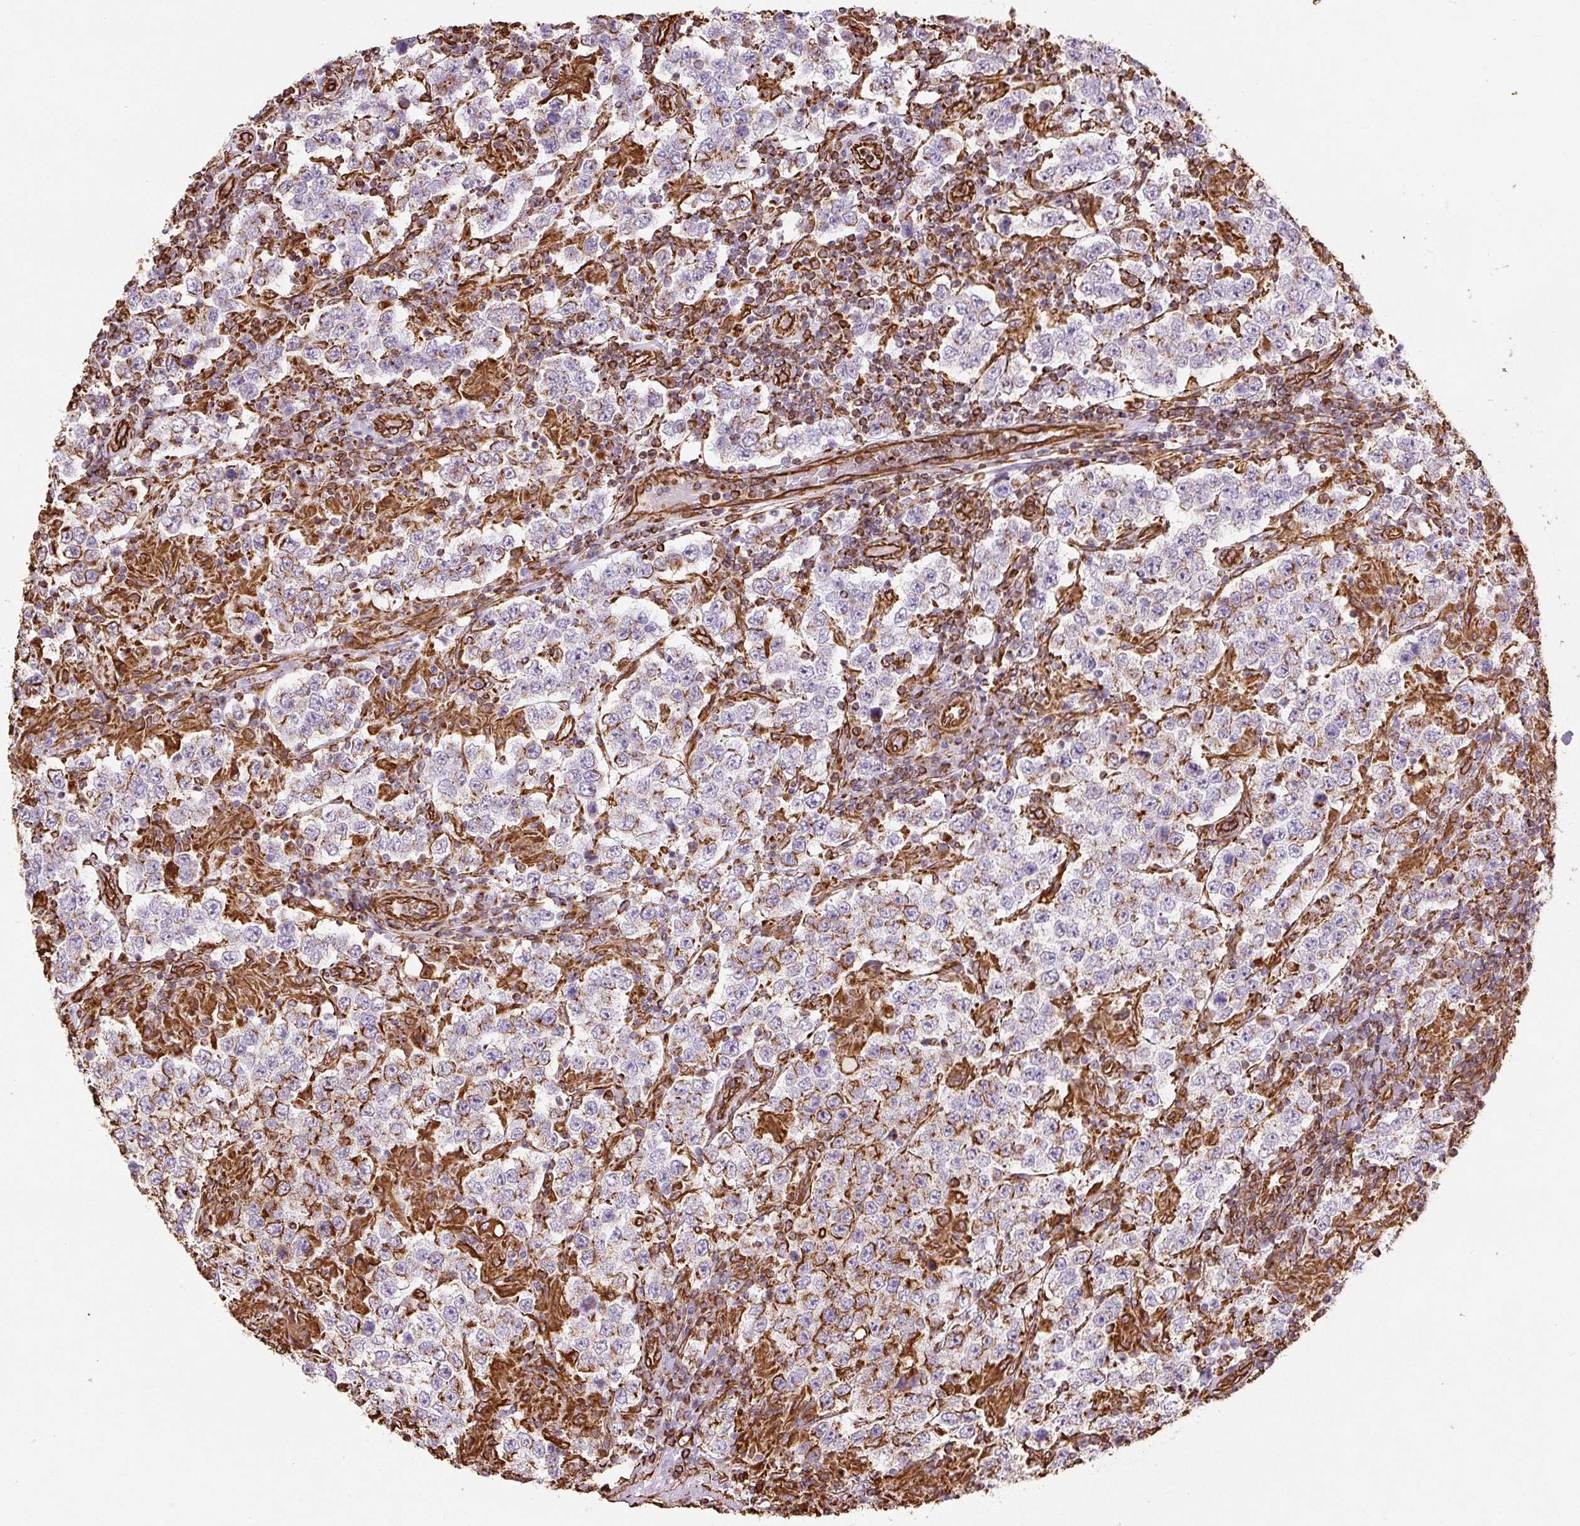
{"staining": {"intensity": "negative", "quantity": "none", "location": "none"}, "tissue": "testis cancer", "cell_type": "Tumor cells", "image_type": "cancer", "snomed": [{"axis": "morphology", "description": "Normal tissue, NOS"}, {"axis": "morphology", "description": "Urothelial carcinoma, High grade"}, {"axis": "morphology", "description": "Seminoma, NOS"}, {"axis": "morphology", "description": "Carcinoma, Embryonal, NOS"}, {"axis": "topography", "description": "Urinary bladder"}, {"axis": "topography", "description": "Testis"}], "caption": "Protein analysis of testis high-grade urothelial carcinoma displays no significant expression in tumor cells. (DAB (3,3'-diaminobenzidine) immunohistochemistry visualized using brightfield microscopy, high magnification).", "gene": "VIM", "patient": {"sex": "male", "age": 41}}